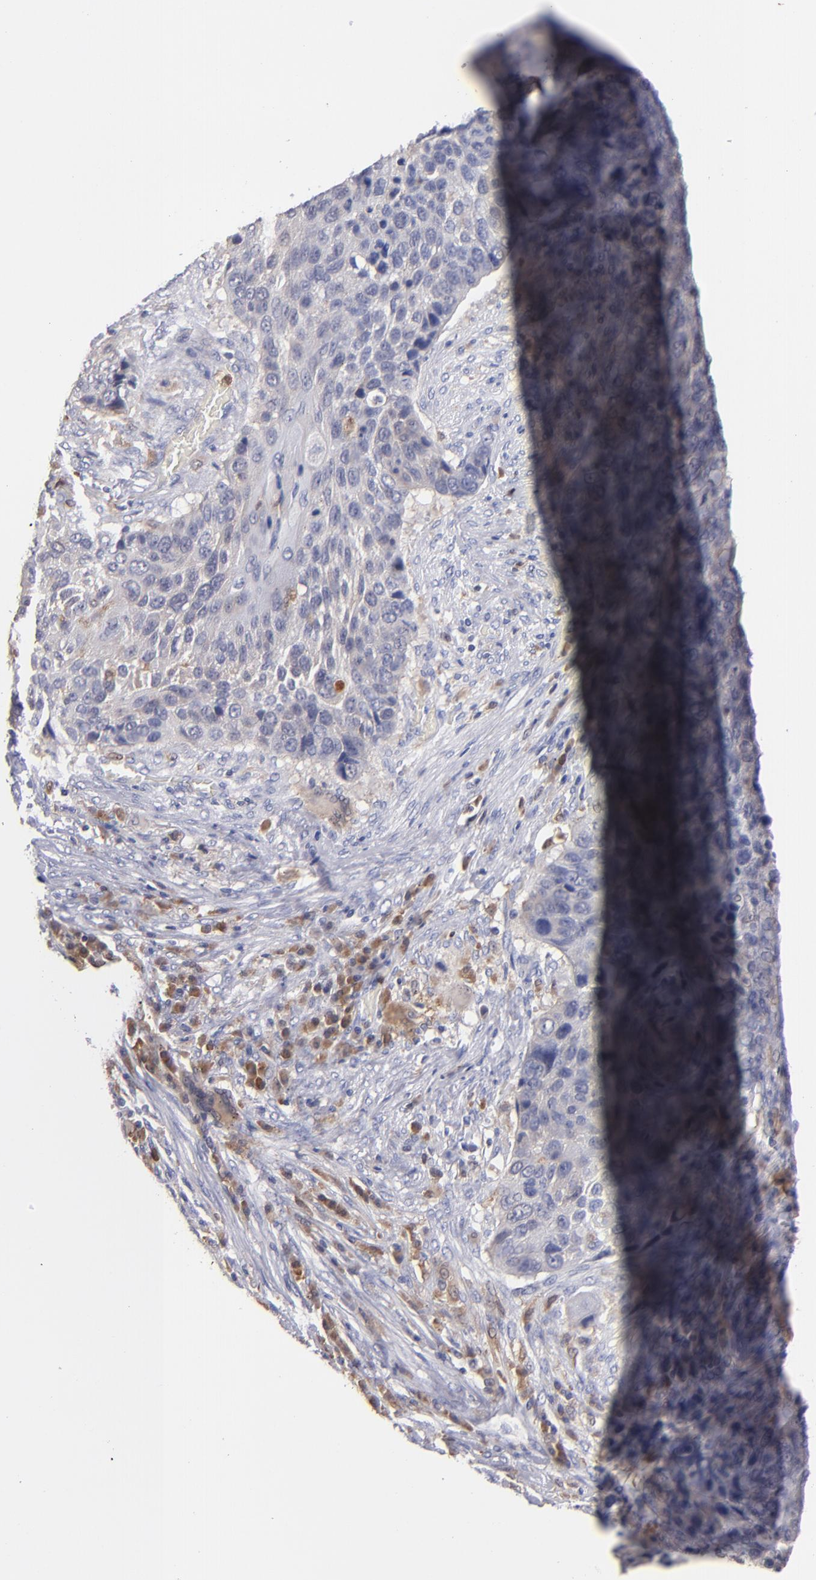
{"staining": {"intensity": "moderate", "quantity": "<25%", "location": "cytoplasmic/membranous"}, "tissue": "lung cancer", "cell_type": "Tumor cells", "image_type": "cancer", "snomed": [{"axis": "morphology", "description": "Squamous cell carcinoma, NOS"}, {"axis": "topography", "description": "Lung"}], "caption": "Immunohistochemical staining of lung squamous cell carcinoma reveals moderate cytoplasmic/membranous protein staining in about <25% of tumor cells. The staining was performed using DAB to visualize the protein expression in brown, while the nuclei were stained in blue with hematoxylin (Magnification: 20x).", "gene": "PRKCD", "patient": {"sex": "male", "age": 68}}